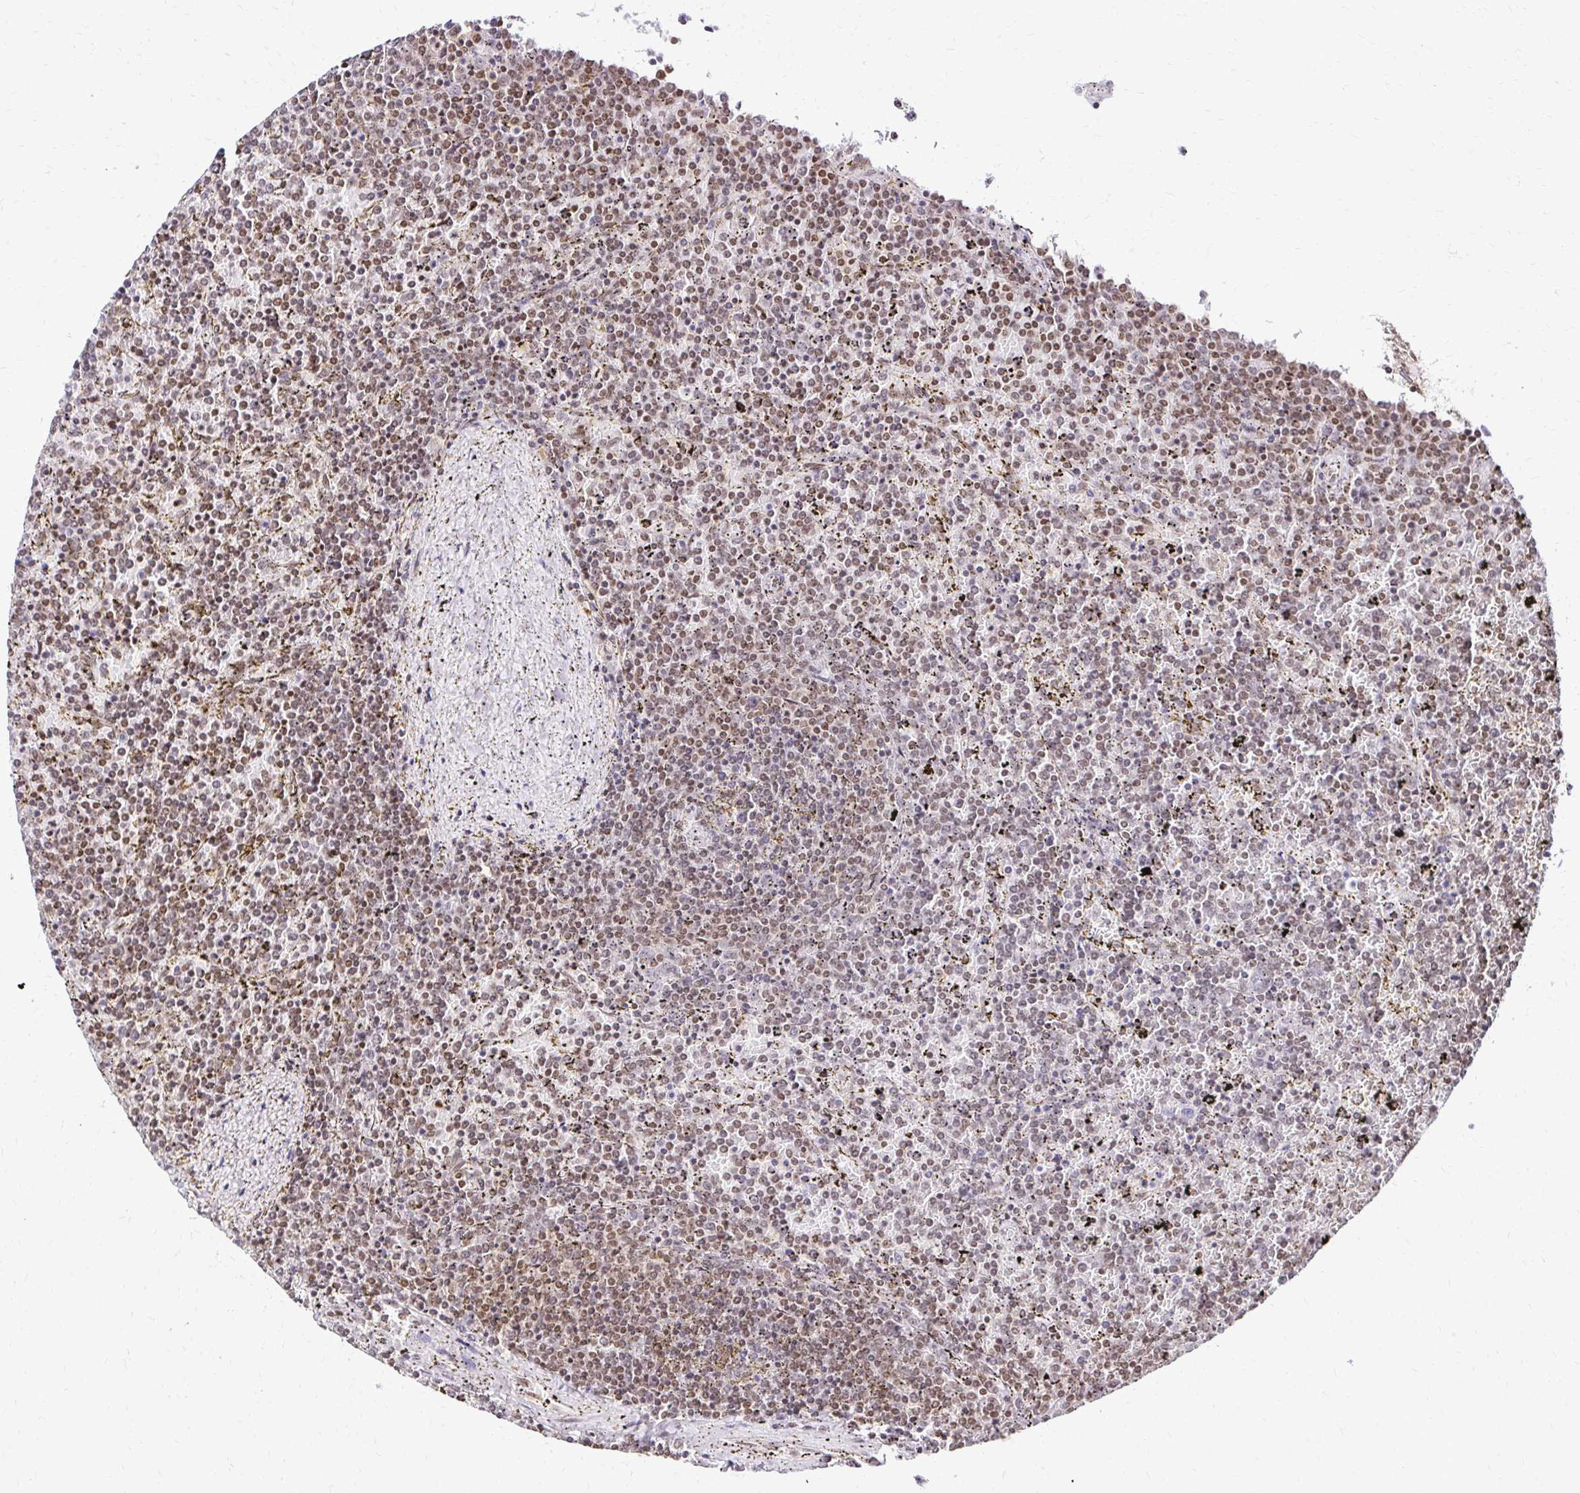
{"staining": {"intensity": "moderate", "quantity": "<25%", "location": "nuclear"}, "tissue": "lymphoma", "cell_type": "Tumor cells", "image_type": "cancer", "snomed": [{"axis": "morphology", "description": "Malignant lymphoma, non-Hodgkin's type, Low grade"}, {"axis": "topography", "description": "Spleen"}], "caption": "Protein staining demonstrates moderate nuclear positivity in about <25% of tumor cells in malignant lymphoma, non-Hodgkin's type (low-grade).", "gene": "GLYR1", "patient": {"sex": "female", "age": 77}}